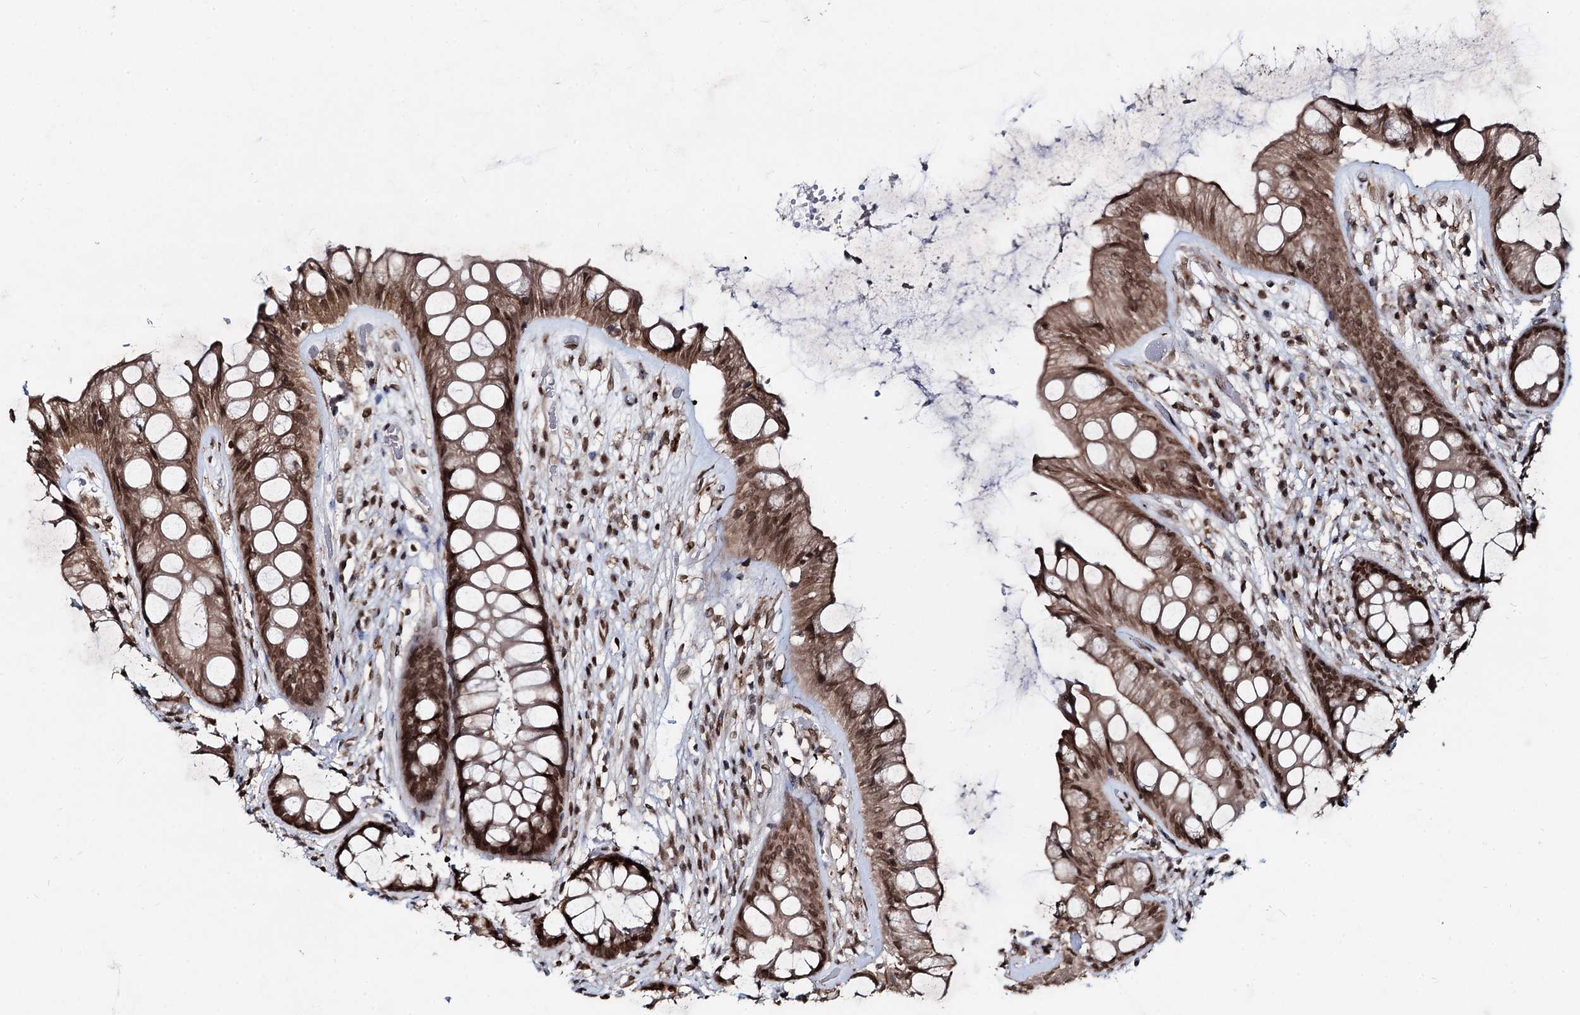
{"staining": {"intensity": "moderate", "quantity": ">75%", "location": "cytoplasmic/membranous,nuclear"}, "tissue": "rectum", "cell_type": "Glandular cells", "image_type": "normal", "snomed": [{"axis": "morphology", "description": "Normal tissue, NOS"}, {"axis": "topography", "description": "Rectum"}], "caption": "Immunohistochemistry (DAB) staining of unremarkable rectum displays moderate cytoplasmic/membranous,nuclear protein expression in approximately >75% of glandular cells. The staining was performed using DAB to visualize the protein expression in brown, while the nuclei were stained in blue with hematoxylin (Magnification: 20x).", "gene": "RNF6", "patient": {"sex": "male", "age": 74}}